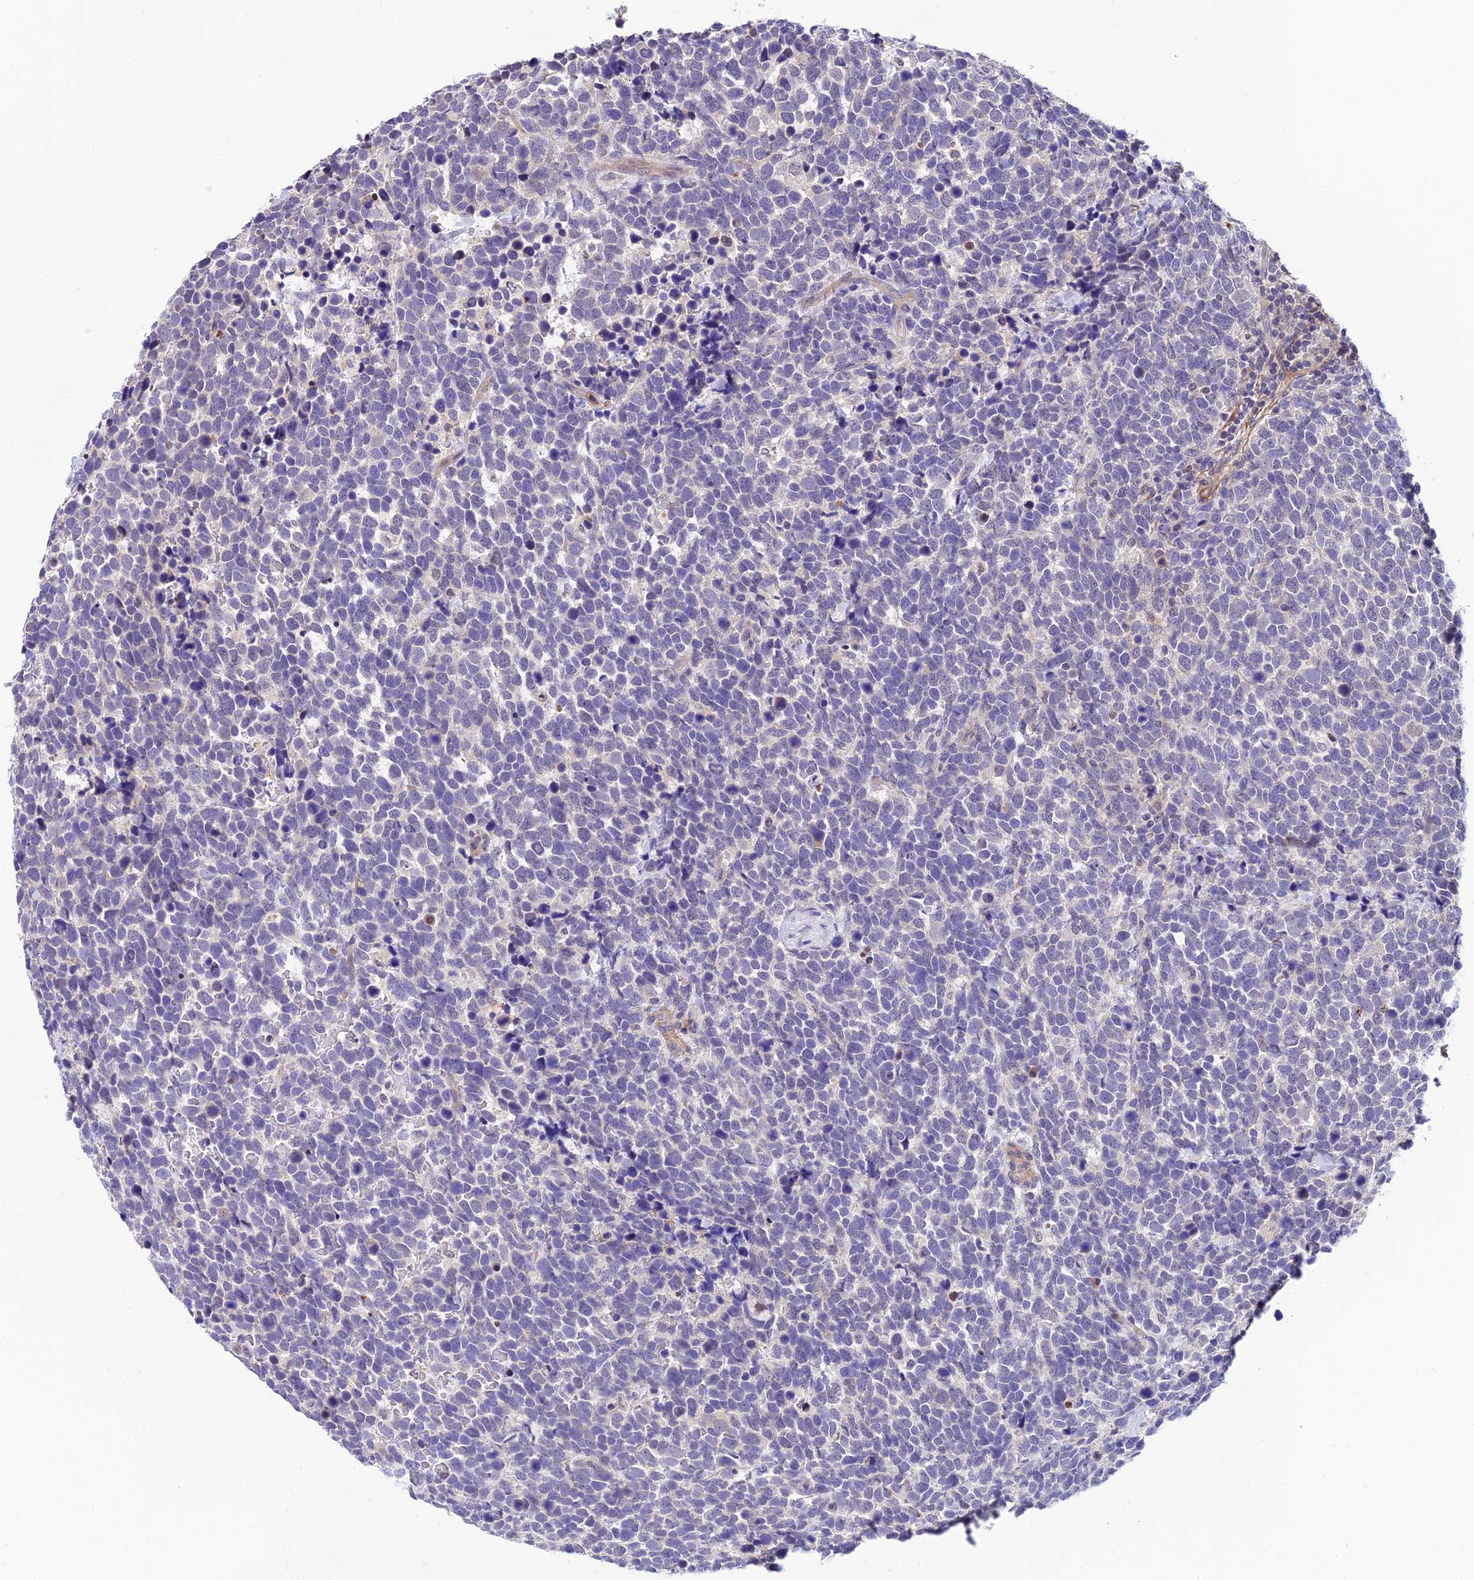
{"staining": {"intensity": "negative", "quantity": "none", "location": "none"}, "tissue": "urothelial cancer", "cell_type": "Tumor cells", "image_type": "cancer", "snomed": [{"axis": "morphology", "description": "Urothelial carcinoma, High grade"}, {"axis": "topography", "description": "Urinary bladder"}], "caption": "Human high-grade urothelial carcinoma stained for a protein using immunohistochemistry demonstrates no positivity in tumor cells.", "gene": "PSMB3", "patient": {"sex": "female", "age": 82}}